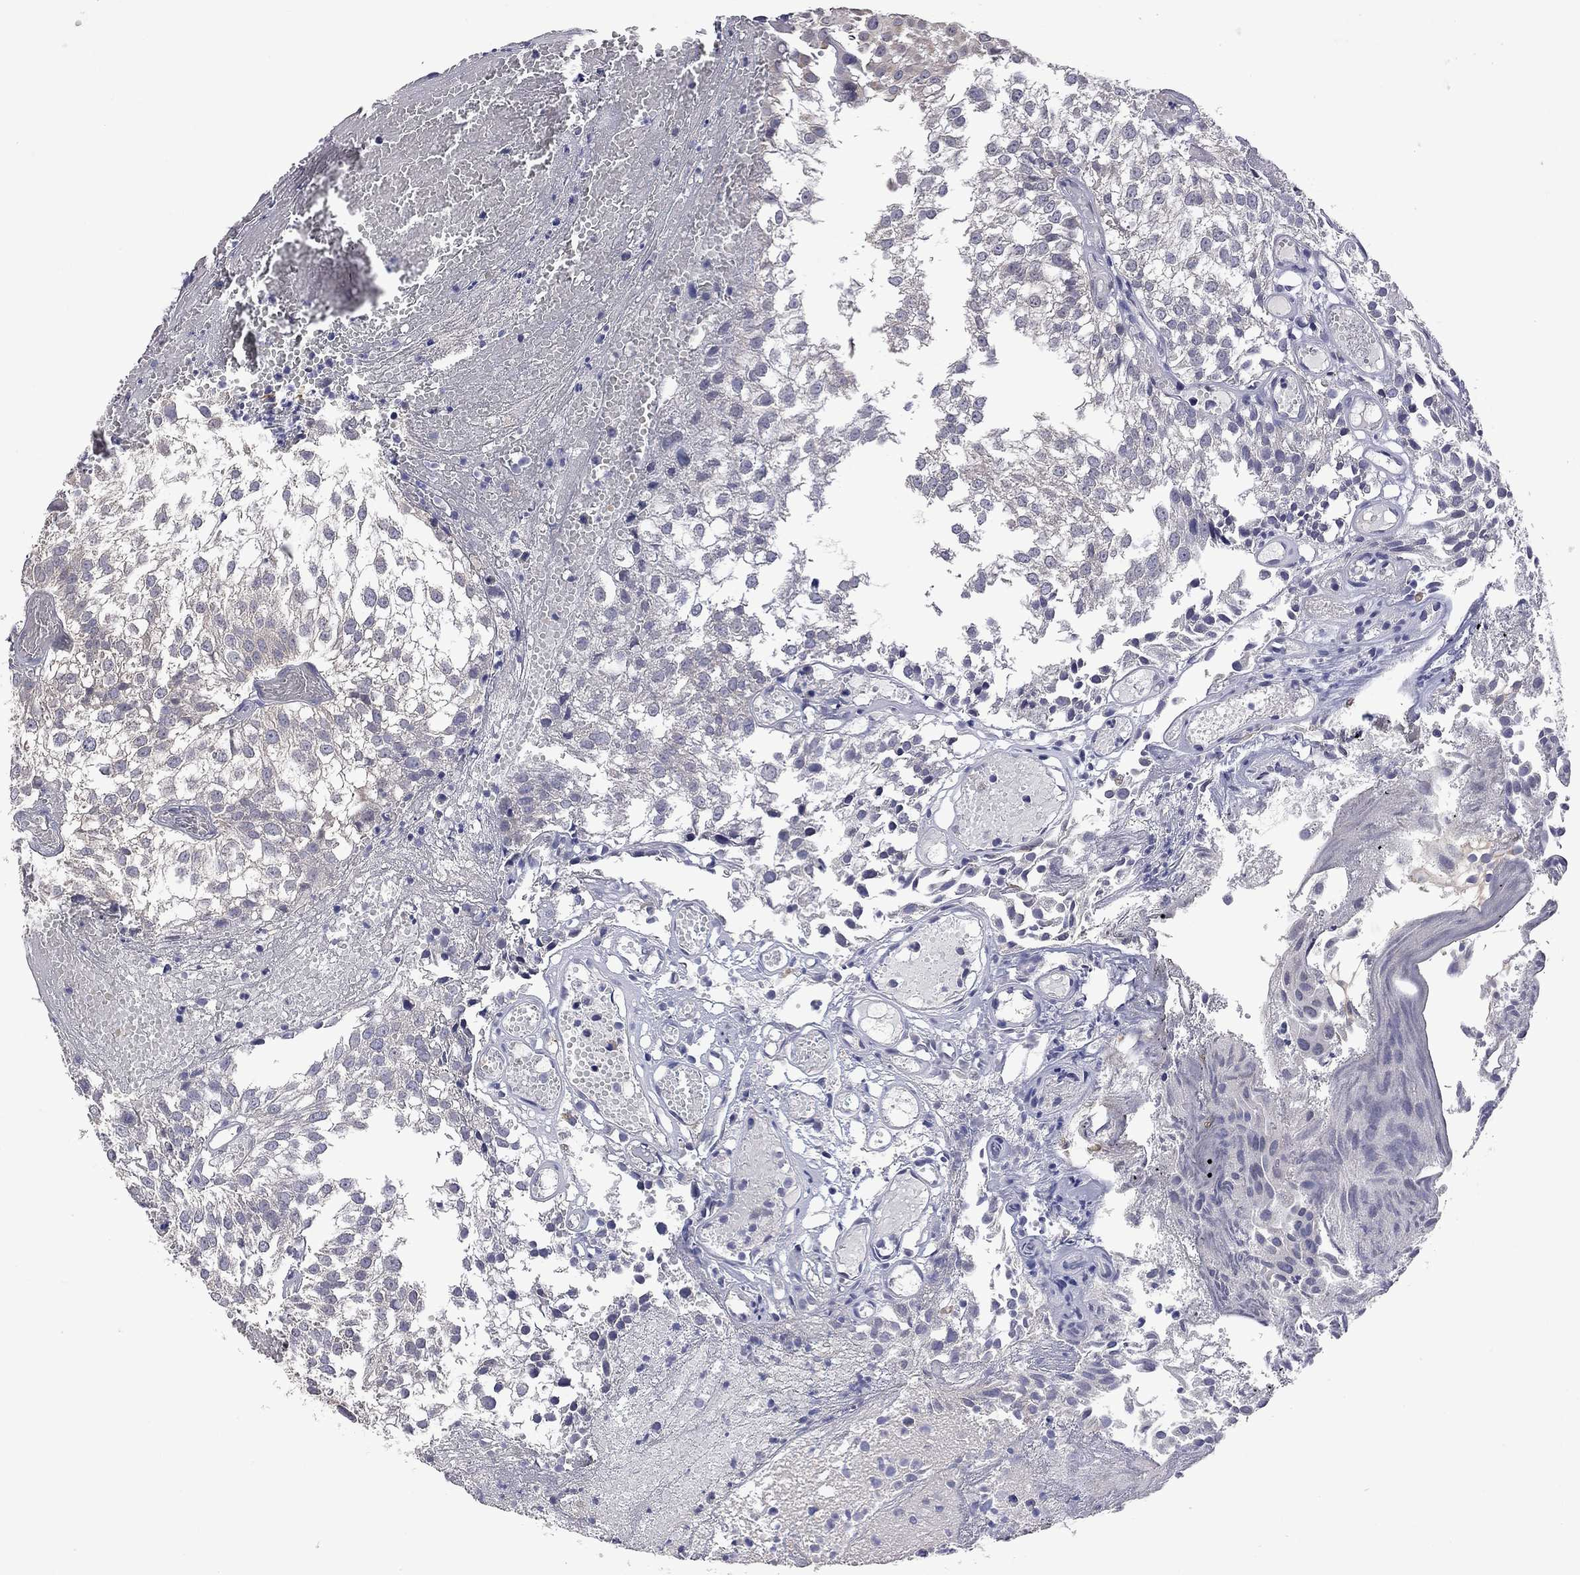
{"staining": {"intensity": "weak", "quantity": "<25%", "location": "cytoplasmic/membranous"}, "tissue": "urothelial cancer", "cell_type": "Tumor cells", "image_type": "cancer", "snomed": [{"axis": "morphology", "description": "Urothelial carcinoma, Low grade"}, {"axis": "topography", "description": "Urinary bladder"}], "caption": "Immunohistochemistry image of neoplastic tissue: human urothelial carcinoma (low-grade) stained with DAB (3,3'-diaminobenzidine) shows no significant protein positivity in tumor cells.", "gene": "FABP12", "patient": {"sex": "male", "age": 79}}